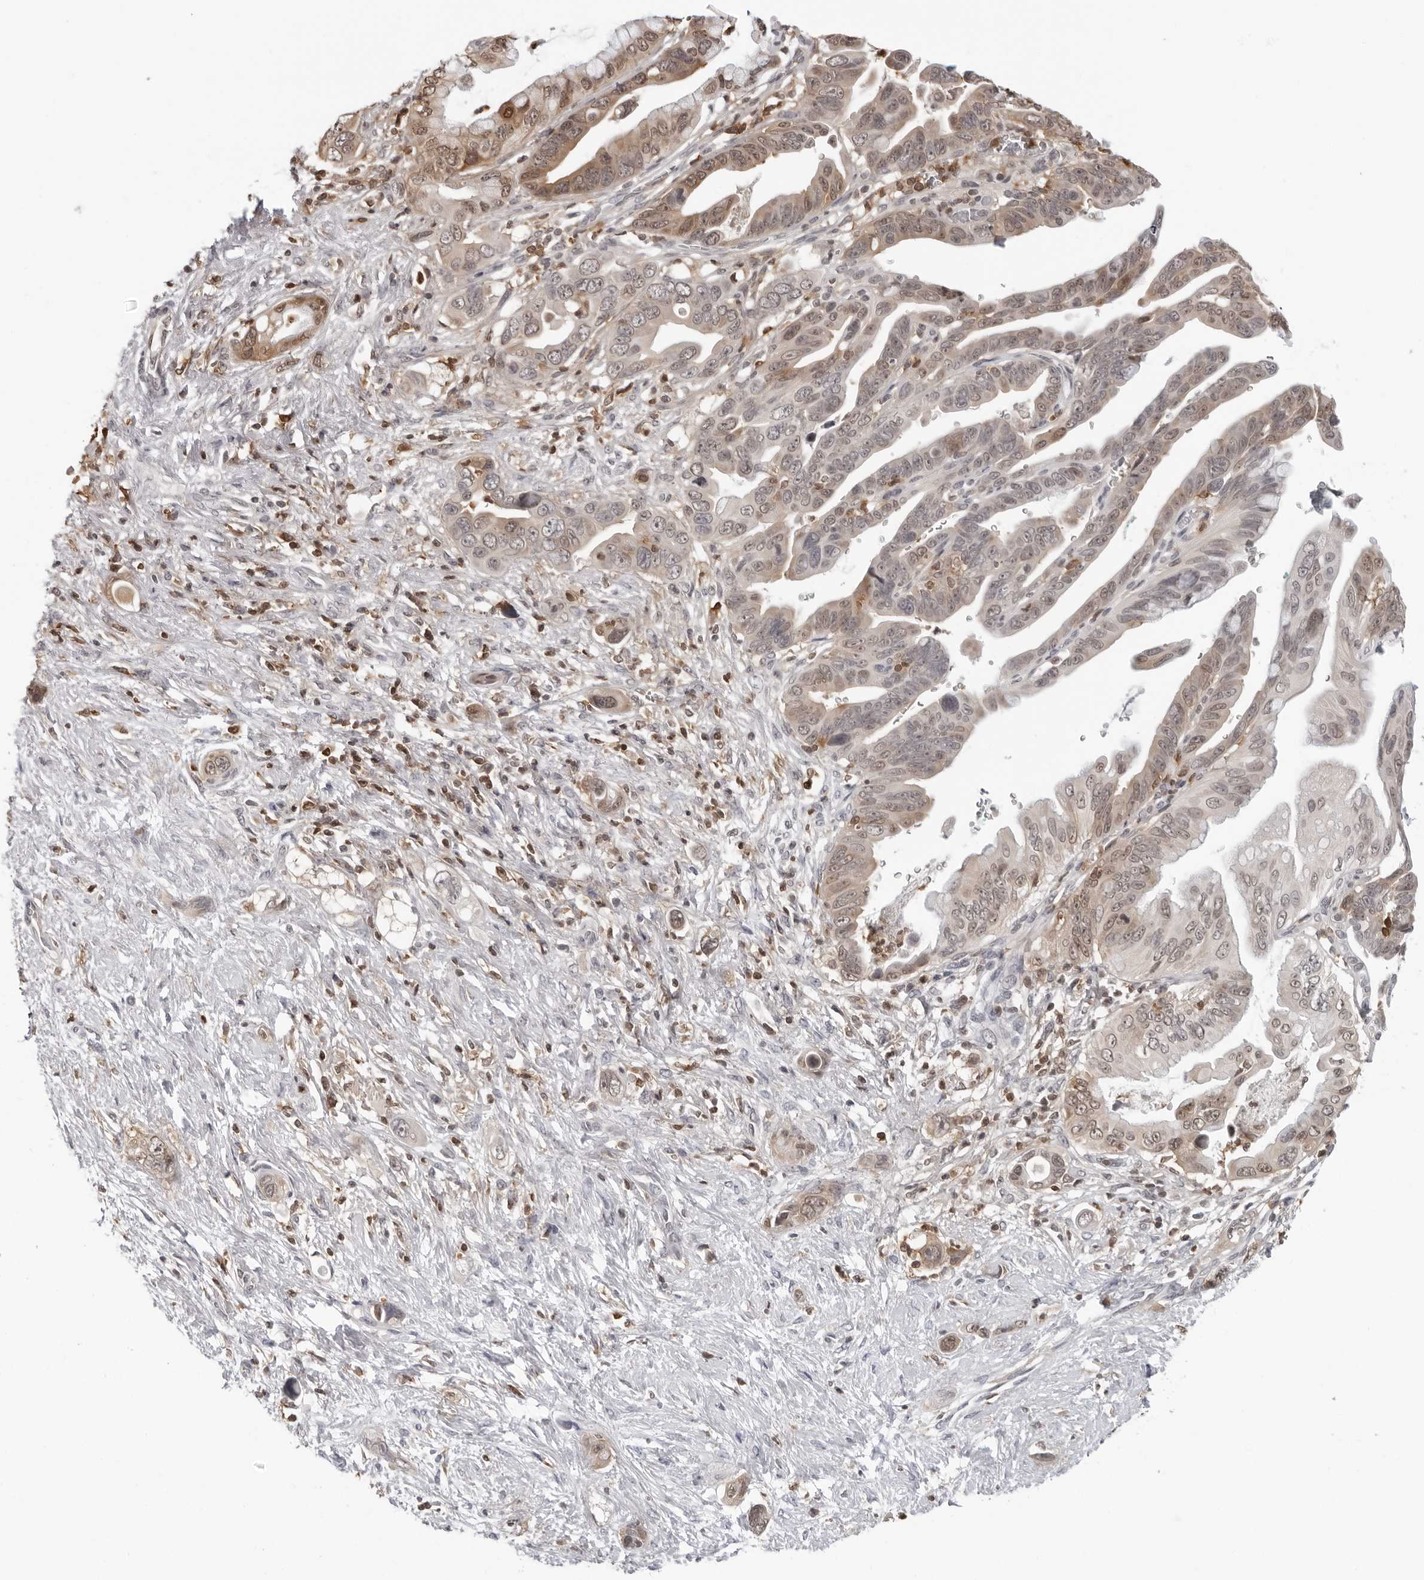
{"staining": {"intensity": "weak", "quantity": ">75%", "location": "cytoplasmic/membranous,nuclear"}, "tissue": "pancreatic cancer", "cell_type": "Tumor cells", "image_type": "cancer", "snomed": [{"axis": "morphology", "description": "Adenocarcinoma, NOS"}, {"axis": "topography", "description": "Pancreas"}], "caption": "Immunohistochemistry staining of pancreatic cancer (adenocarcinoma), which demonstrates low levels of weak cytoplasmic/membranous and nuclear positivity in approximately >75% of tumor cells indicating weak cytoplasmic/membranous and nuclear protein expression. The staining was performed using DAB (3,3'-diaminobenzidine) (brown) for protein detection and nuclei were counterstained in hematoxylin (blue).", "gene": "HSPH1", "patient": {"sex": "female", "age": 72}}